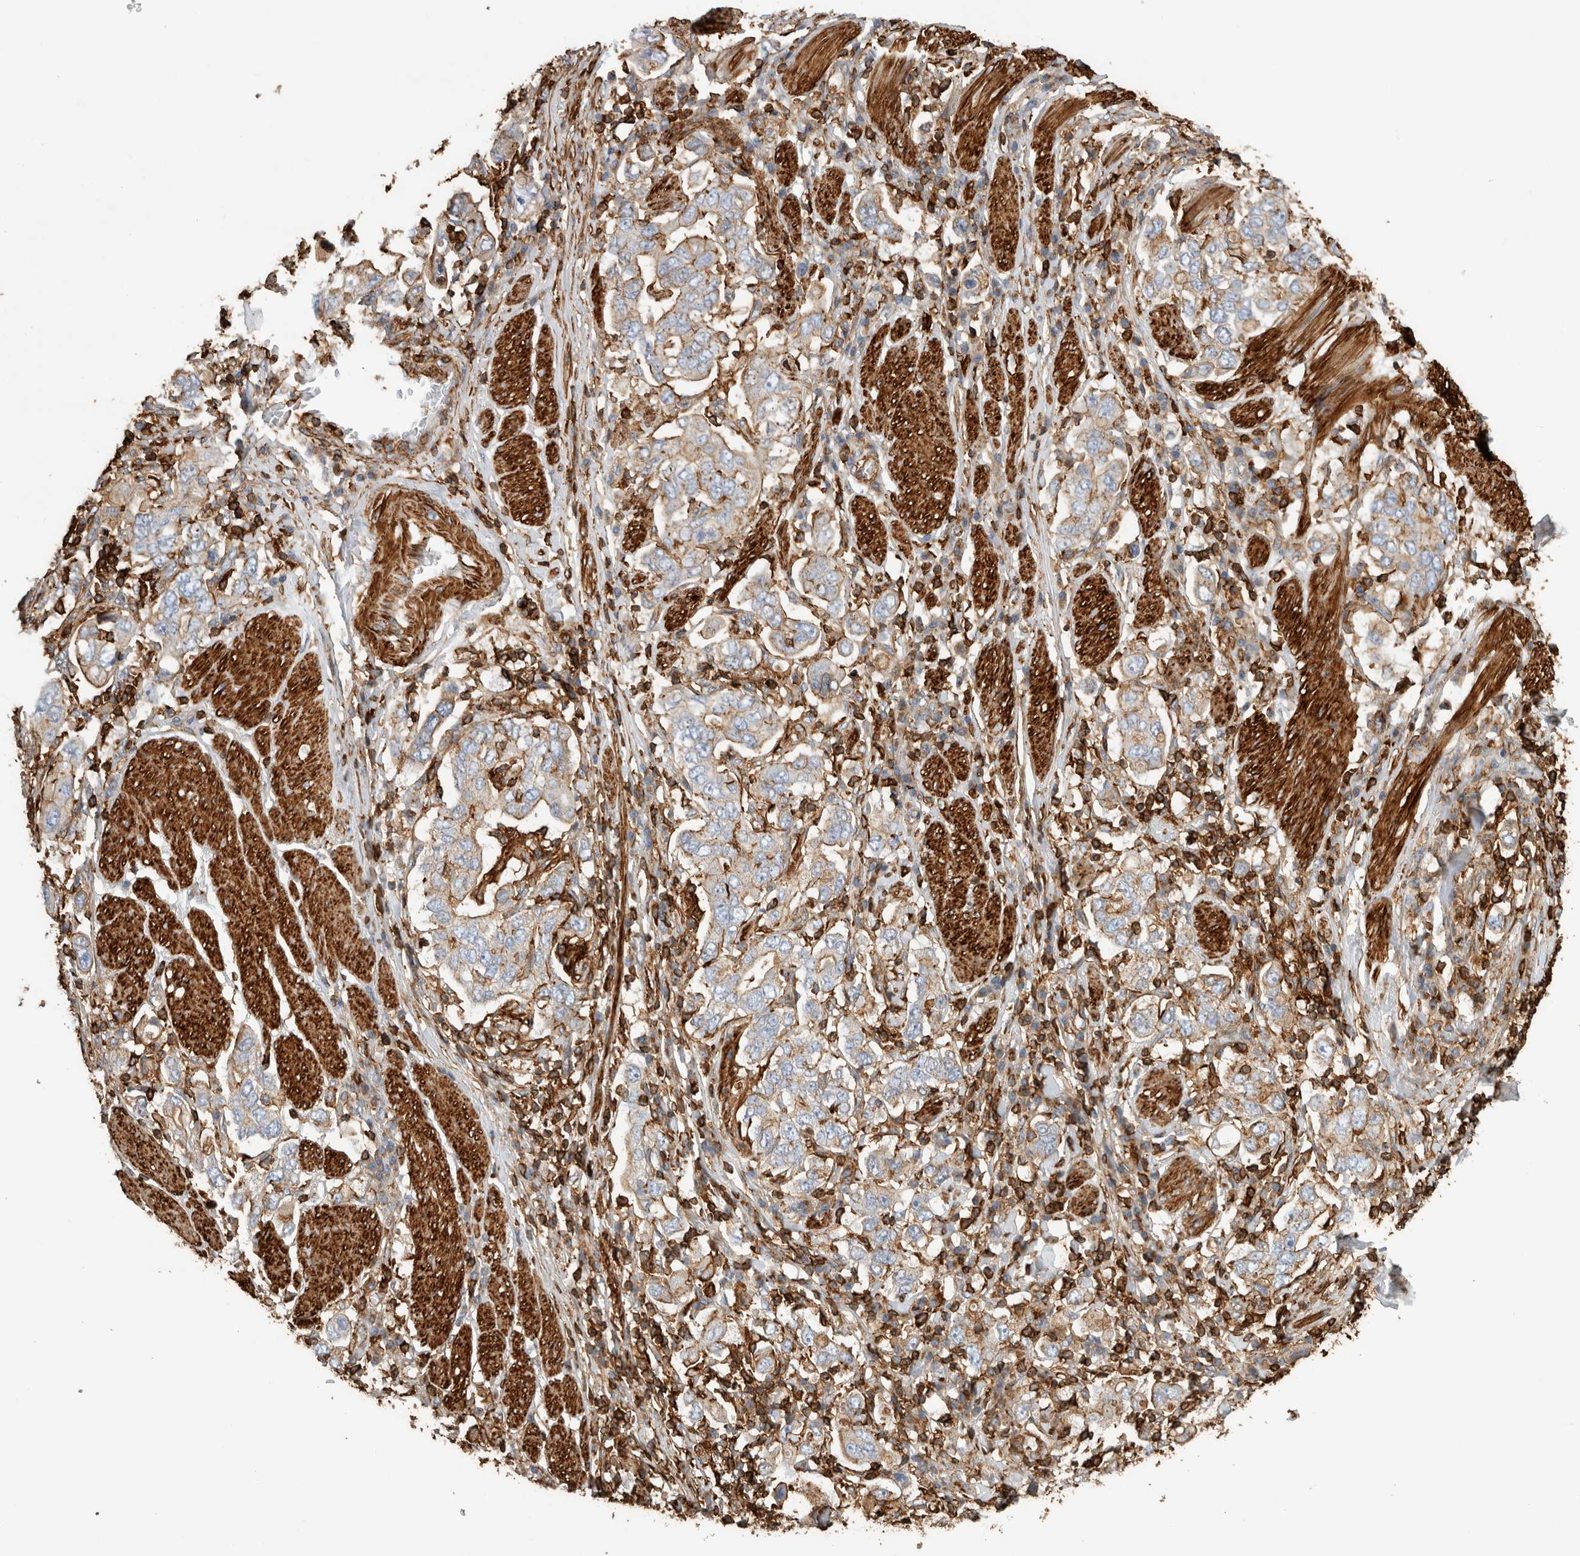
{"staining": {"intensity": "moderate", "quantity": "<25%", "location": "cytoplasmic/membranous"}, "tissue": "stomach cancer", "cell_type": "Tumor cells", "image_type": "cancer", "snomed": [{"axis": "morphology", "description": "Adenocarcinoma, NOS"}, {"axis": "topography", "description": "Stomach, upper"}], "caption": "Stomach cancer (adenocarcinoma) stained for a protein reveals moderate cytoplasmic/membranous positivity in tumor cells.", "gene": "GPER1", "patient": {"sex": "male", "age": 62}}